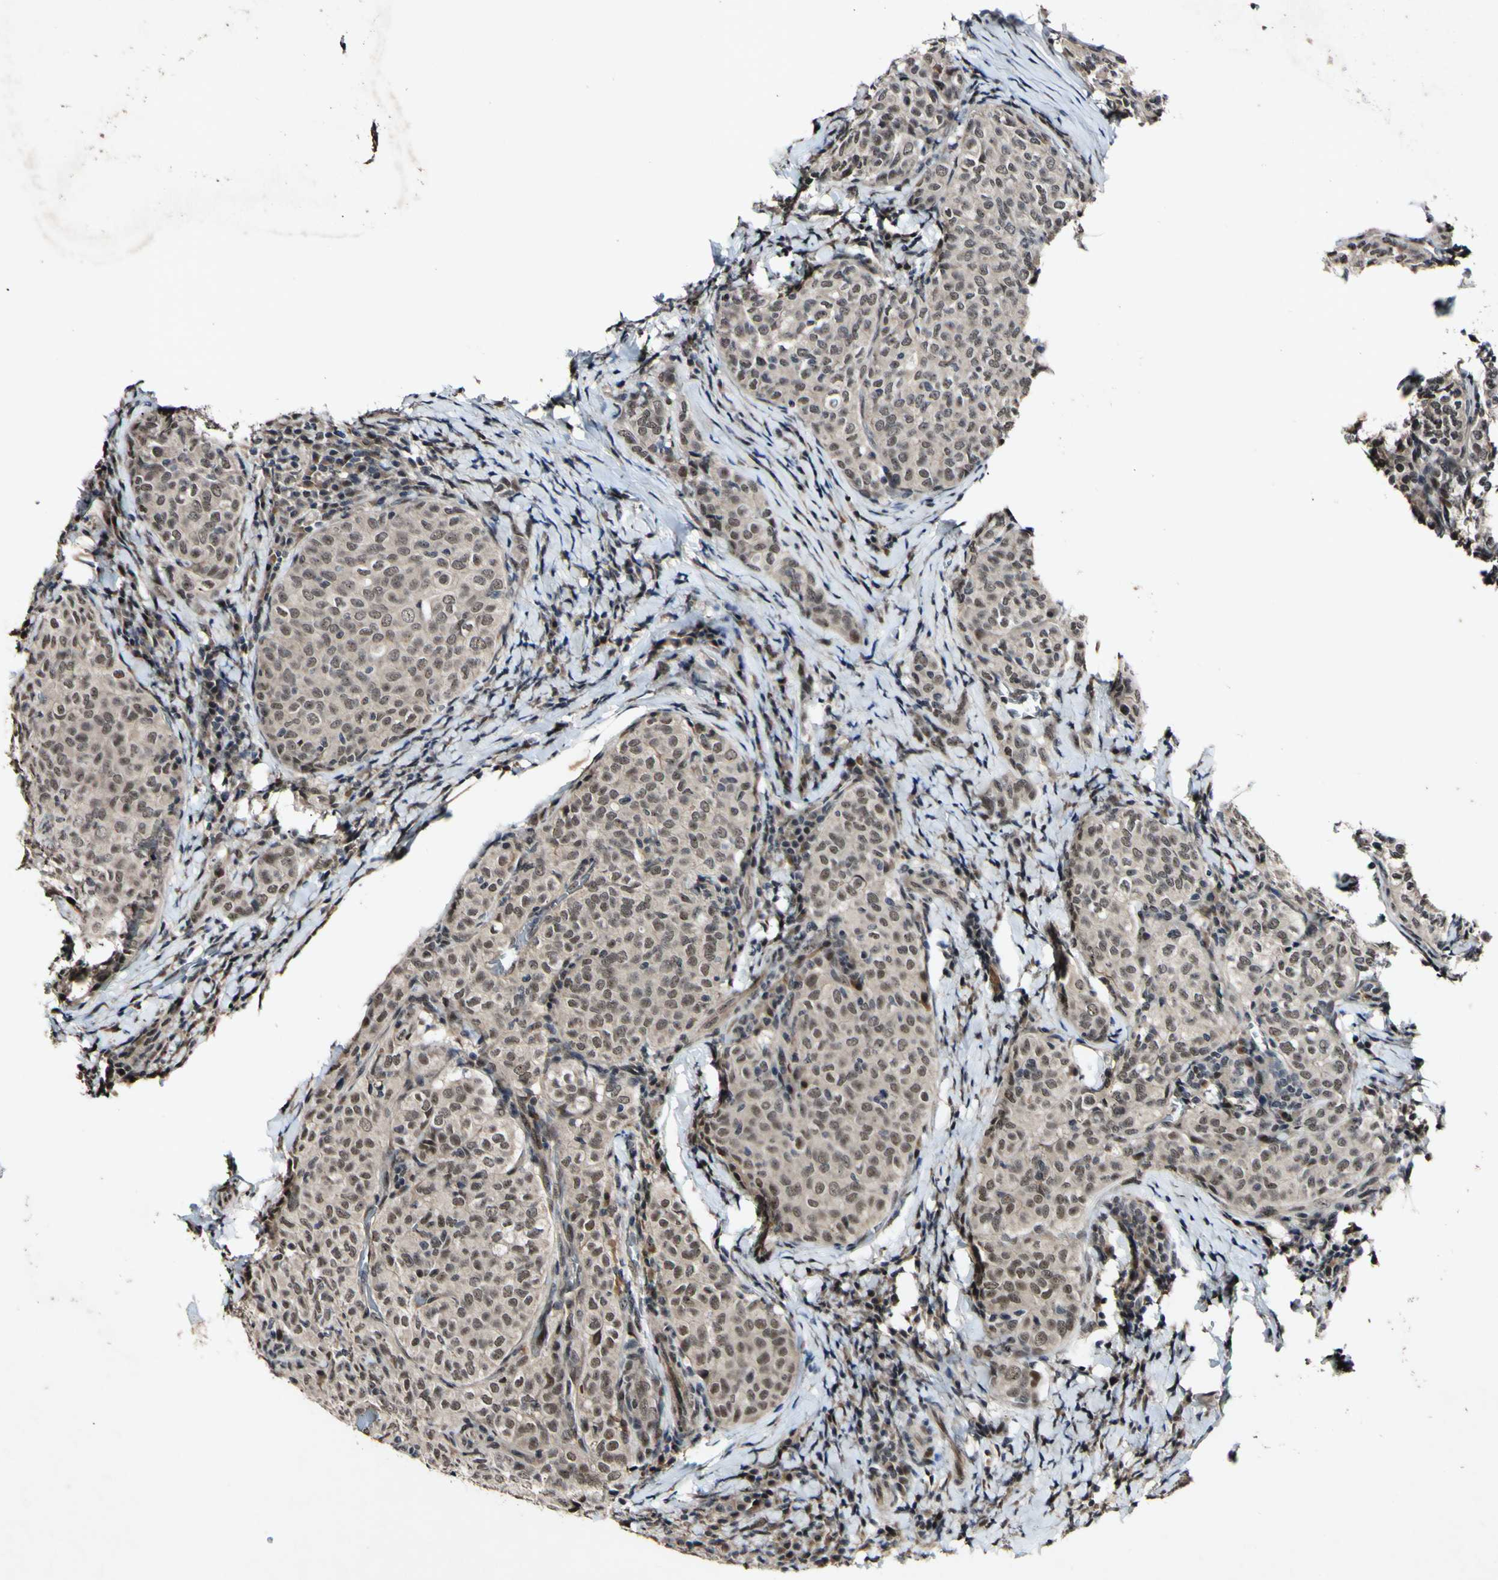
{"staining": {"intensity": "weak", "quantity": ">75%", "location": "cytoplasmic/membranous,nuclear"}, "tissue": "thyroid cancer", "cell_type": "Tumor cells", "image_type": "cancer", "snomed": [{"axis": "morphology", "description": "Normal tissue, NOS"}, {"axis": "morphology", "description": "Papillary adenocarcinoma, NOS"}, {"axis": "topography", "description": "Thyroid gland"}], "caption": "Papillary adenocarcinoma (thyroid) stained with DAB immunohistochemistry demonstrates low levels of weak cytoplasmic/membranous and nuclear expression in about >75% of tumor cells. (brown staining indicates protein expression, while blue staining denotes nuclei).", "gene": "POLR2F", "patient": {"sex": "female", "age": 30}}